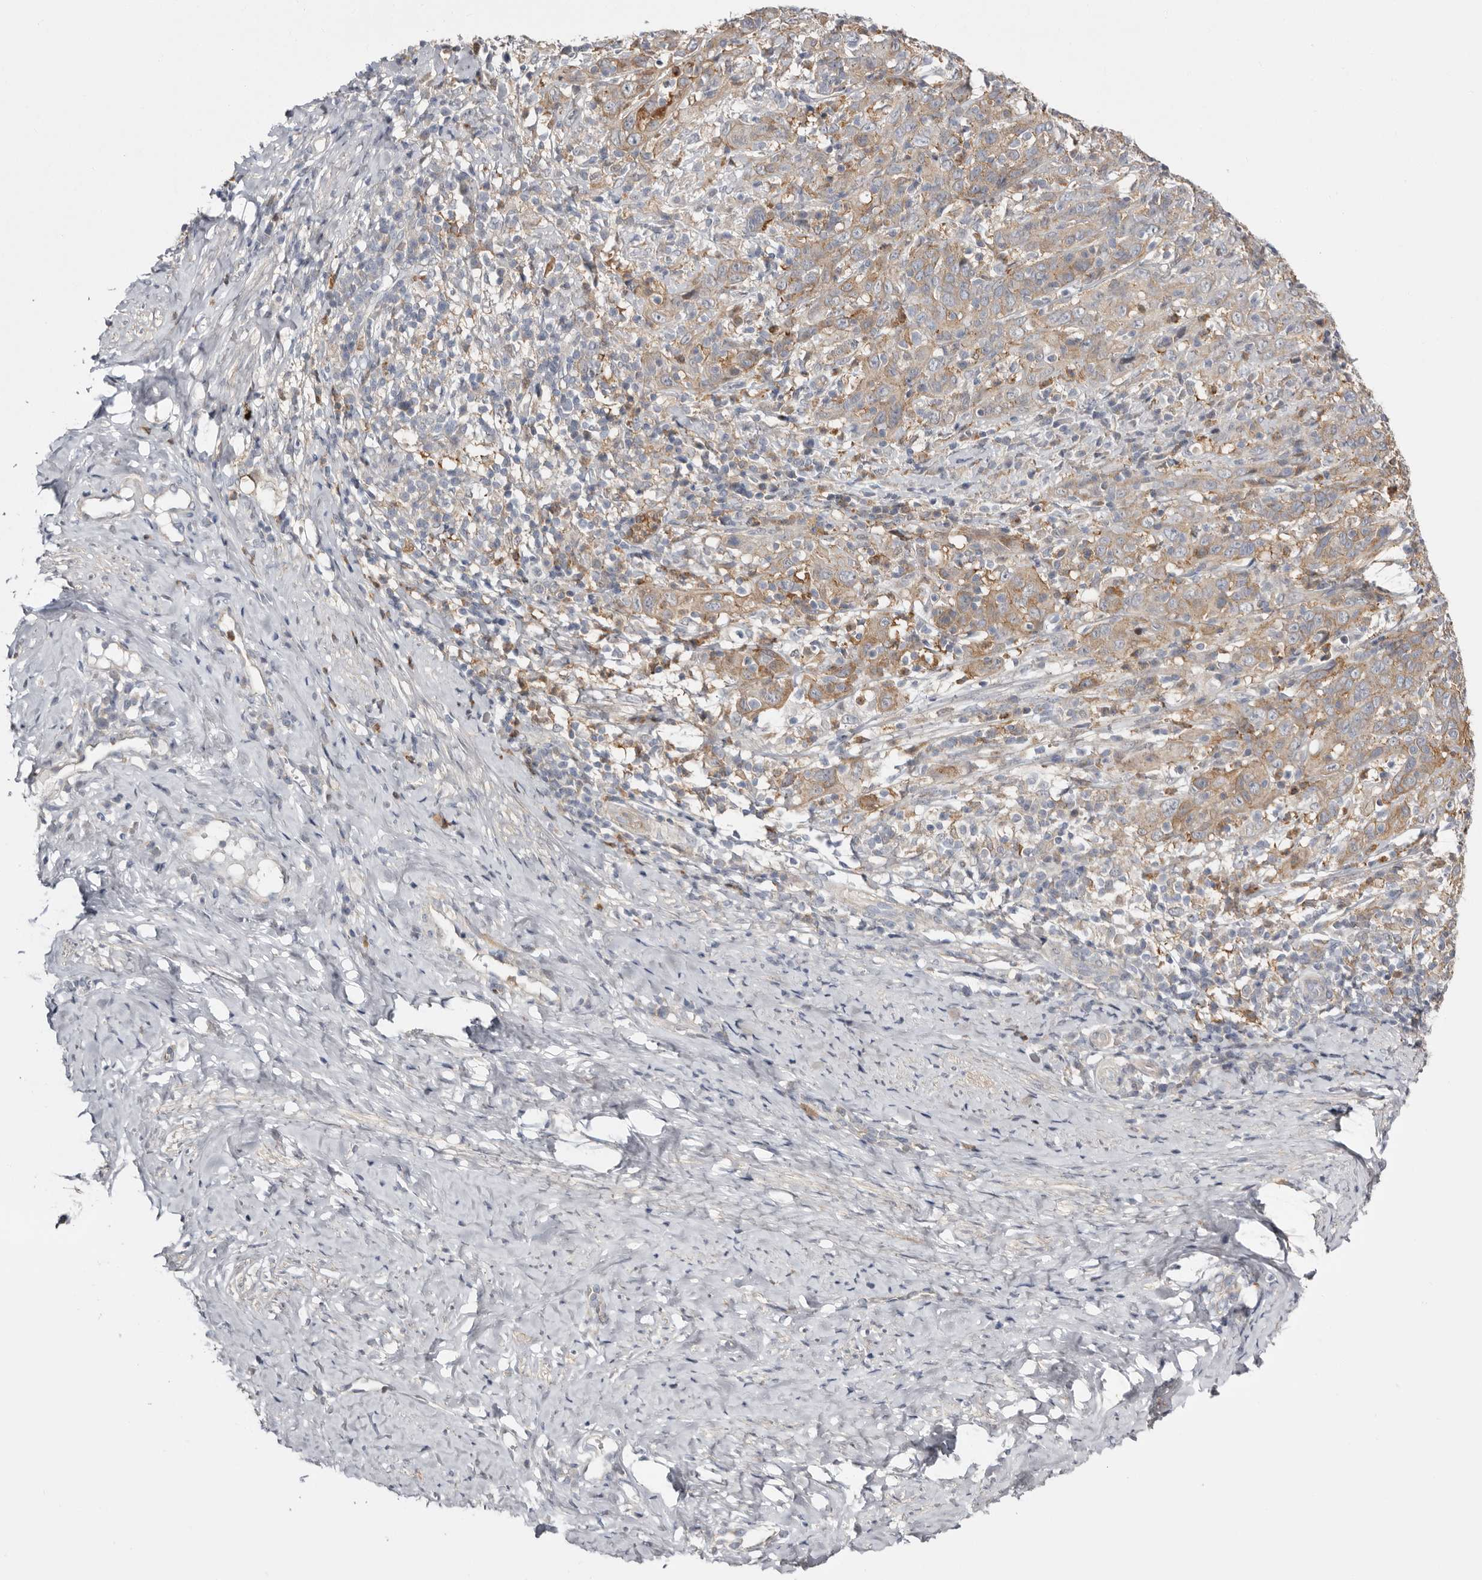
{"staining": {"intensity": "moderate", "quantity": ">75%", "location": "cytoplasmic/membranous"}, "tissue": "cervical cancer", "cell_type": "Tumor cells", "image_type": "cancer", "snomed": [{"axis": "morphology", "description": "Squamous cell carcinoma, NOS"}, {"axis": "topography", "description": "Cervix"}], "caption": "This image reveals cervical squamous cell carcinoma stained with immunohistochemistry to label a protein in brown. The cytoplasmic/membranous of tumor cells show moderate positivity for the protein. Nuclei are counter-stained blue.", "gene": "MSRB2", "patient": {"sex": "female", "age": 46}}